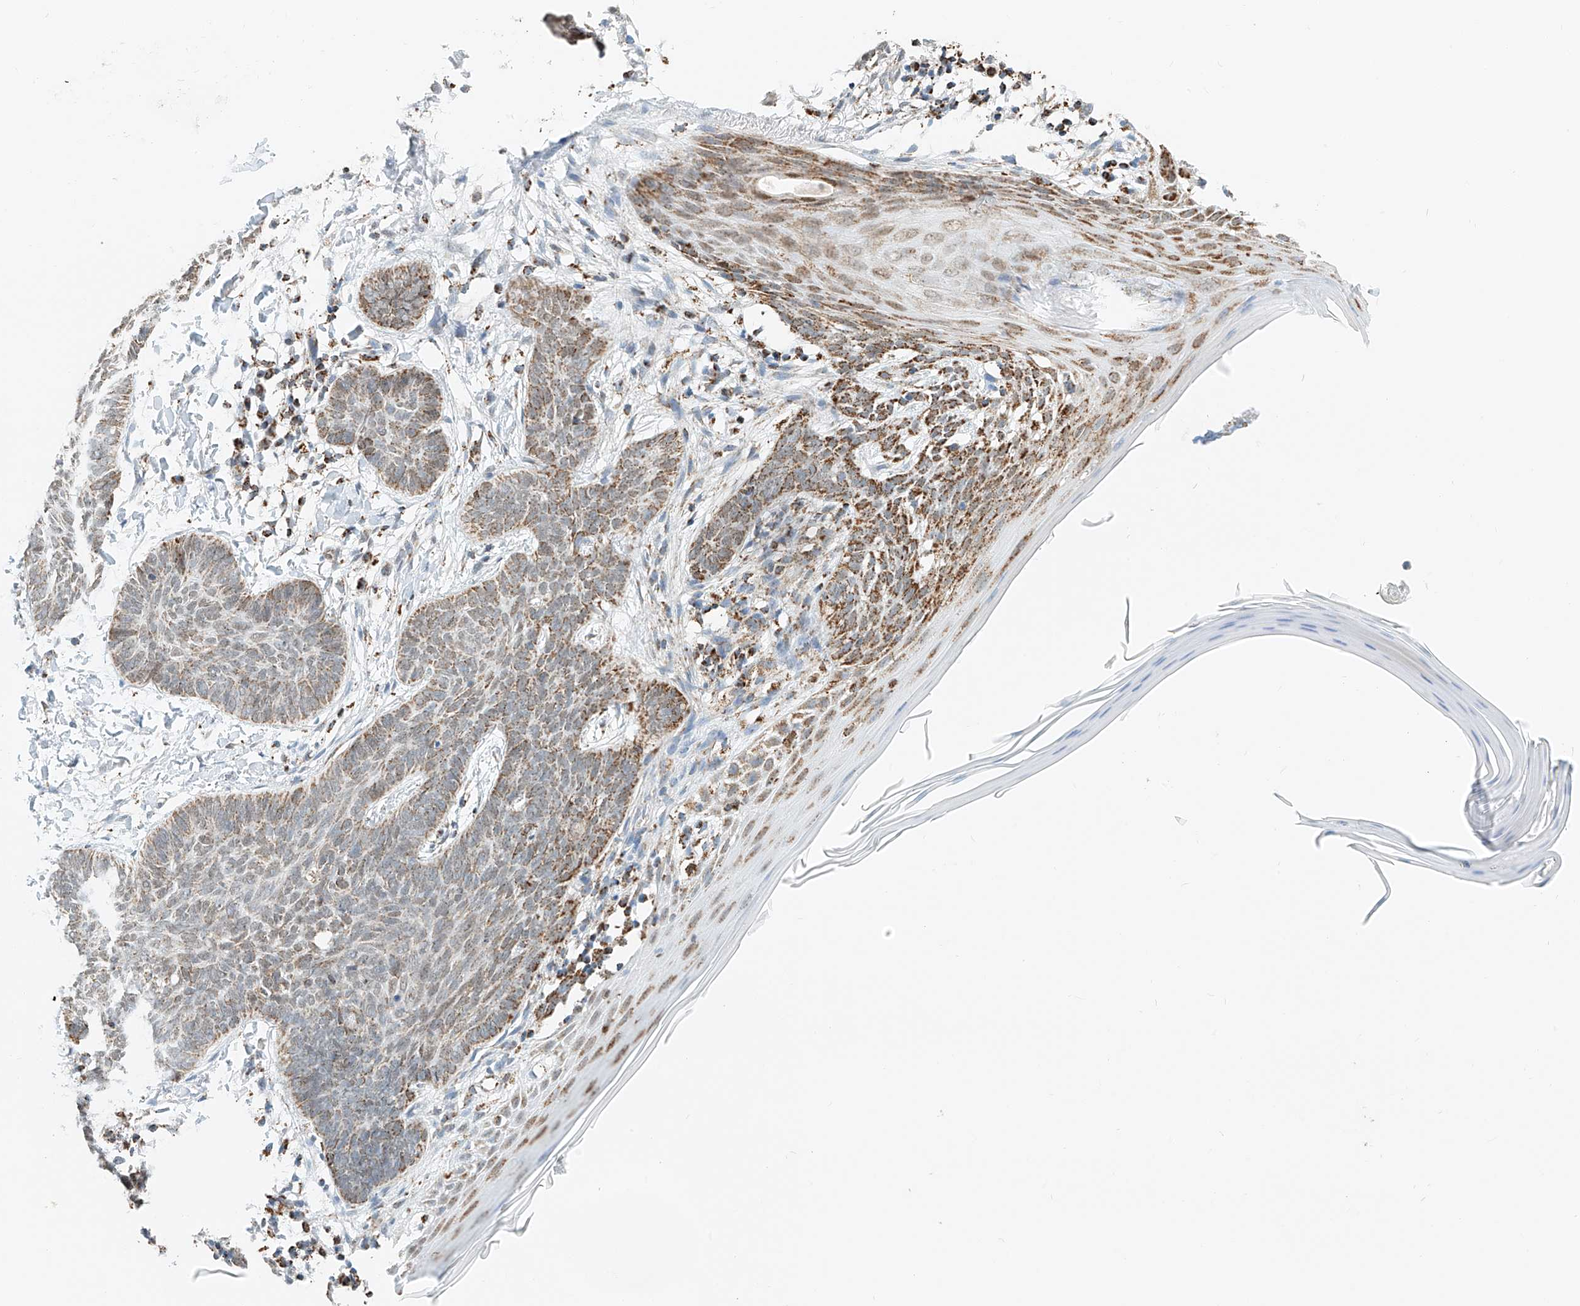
{"staining": {"intensity": "moderate", "quantity": ">75%", "location": "cytoplasmic/membranous"}, "tissue": "skin cancer", "cell_type": "Tumor cells", "image_type": "cancer", "snomed": [{"axis": "morphology", "description": "Normal tissue, NOS"}, {"axis": "morphology", "description": "Basal cell carcinoma"}, {"axis": "topography", "description": "Skin"}], "caption": "A photomicrograph of human skin cancer (basal cell carcinoma) stained for a protein demonstrates moderate cytoplasmic/membranous brown staining in tumor cells.", "gene": "PPA2", "patient": {"sex": "male", "age": 50}}